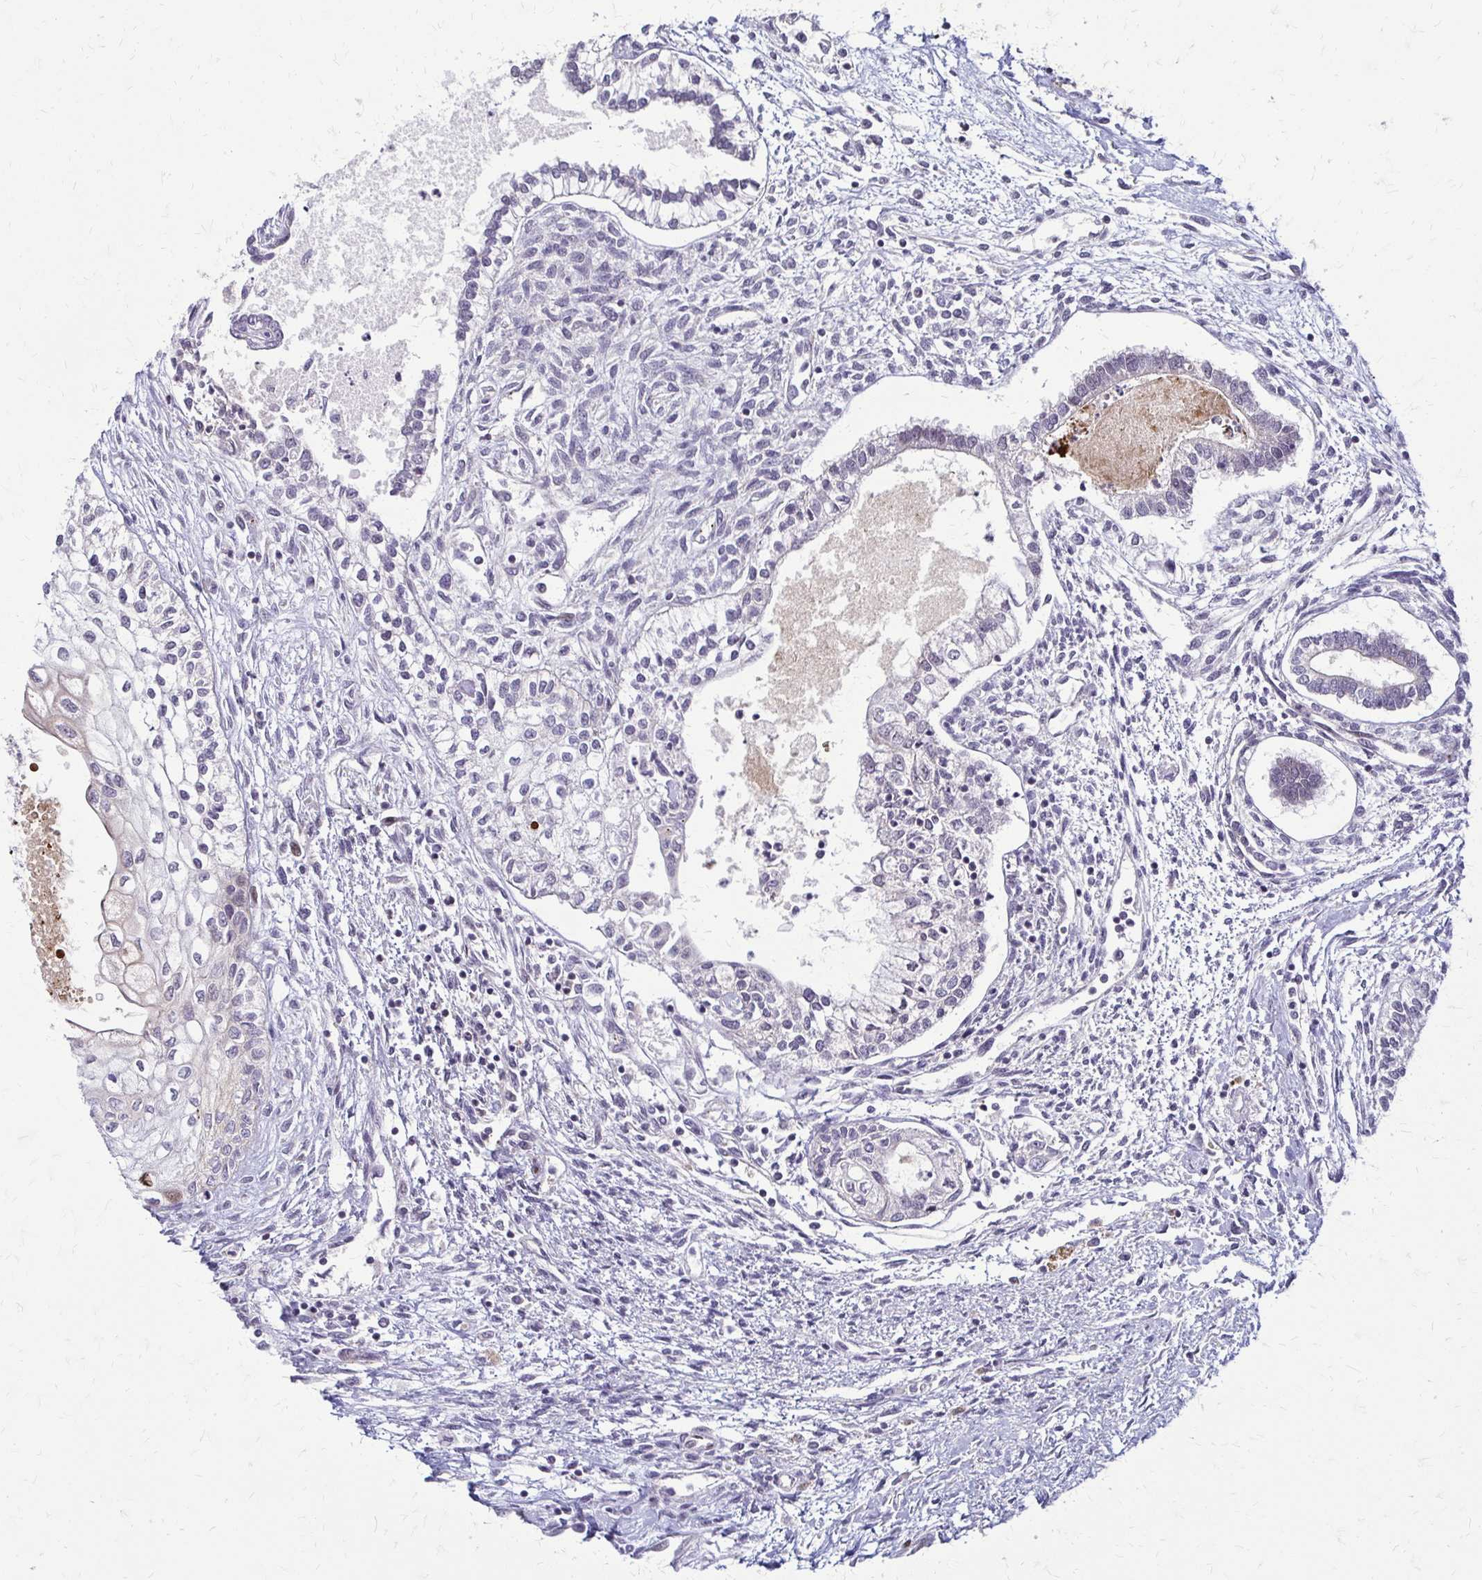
{"staining": {"intensity": "negative", "quantity": "none", "location": "none"}, "tissue": "testis cancer", "cell_type": "Tumor cells", "image_type": "cancer", "snomed": [{"axis": "morphology", "description": "Carcinoma, Embryonal, NOS"}, {"axis": "topography", "description": "Testis"}], "caption": "The micrograph demonstrates no significant staining in tumor cells of testis embryonal carcinoma. (DAB immunohistochemistry, high magnification).", "gene": "TRIR", "patient": {"sex": "male", "age": 37}}